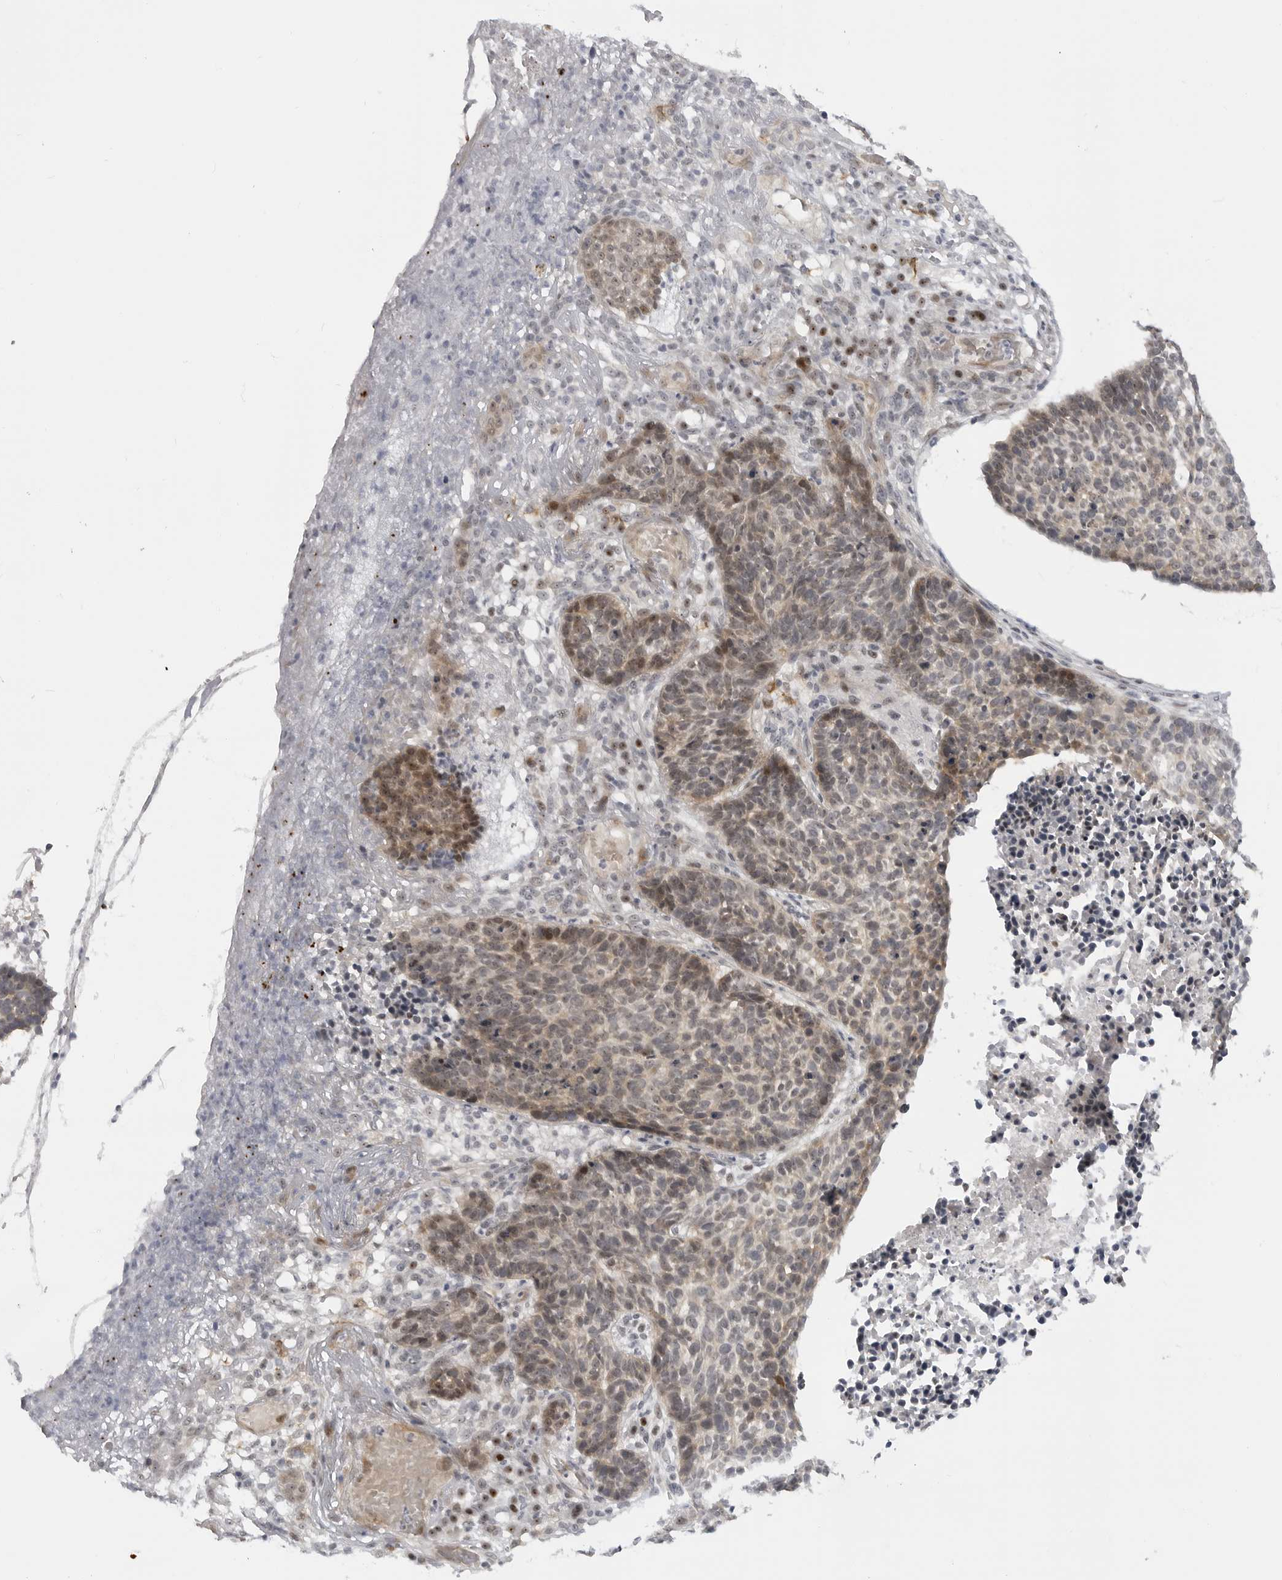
{"staining": {"intensity": "weak", "quantity": "25%-75%", "location": "cytoplasmic/membranous"}, "tissue": "skin cancer", "cell_type": "Tumor cells", "image_type": "cancer", "snomed": [{"axis": "morphology", "description": "Basal cell carcinoma"}, {"axis": "topography", "description": "Skin"}], "caption": "Protein staining of basal cell carcinoma (skin) tissue displays weak cytoplasmic/membranous expression in approximately 25%-75% of tumor cells. The staining was performed using DAB, with brown indicating positive protein expression. Nuclei are stained blue with hematoxylin.", "gene": "CEP295NL", "patient": {"sex": "male", "age": 85}}